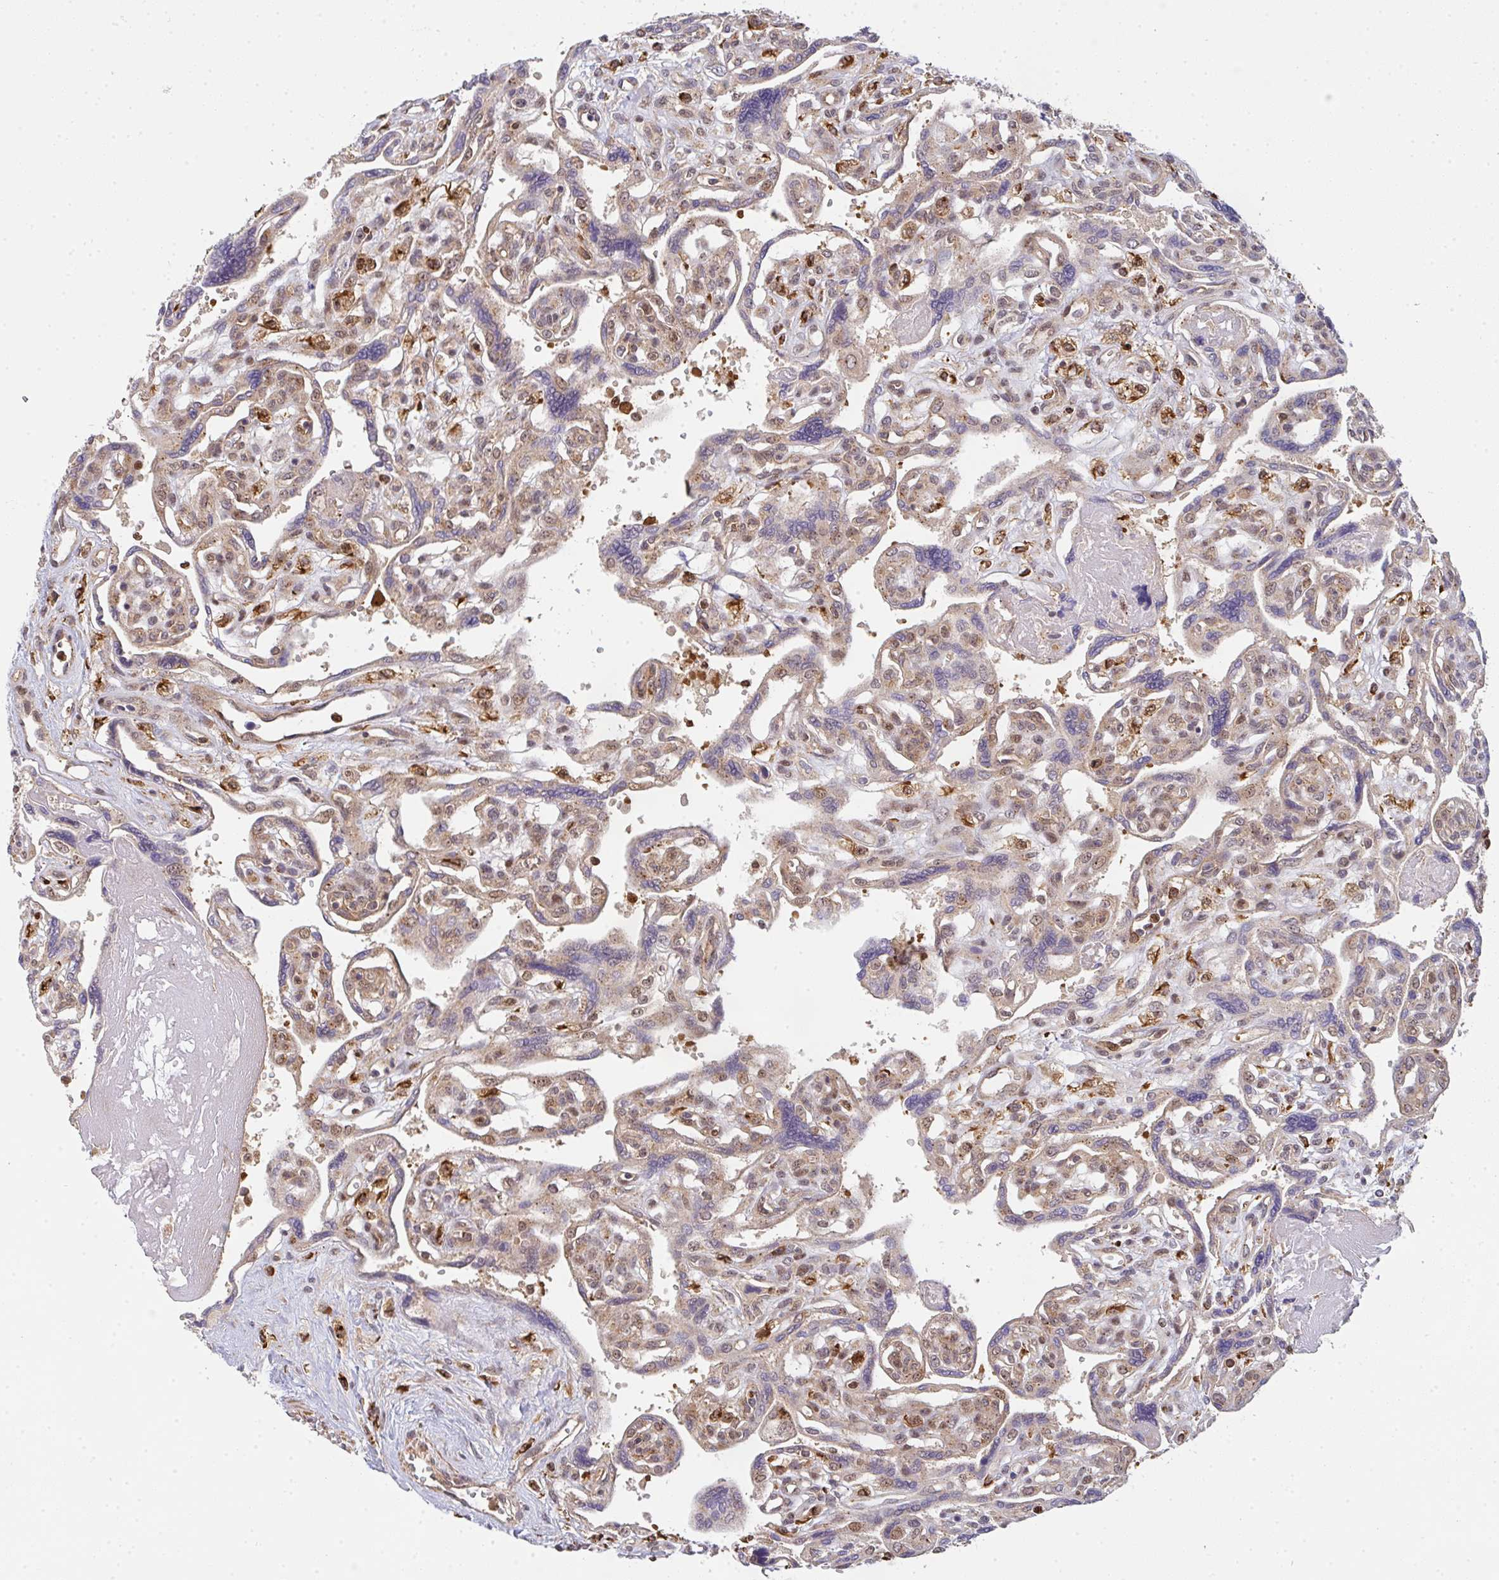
{"staining": {"intensity": "weak", "quantity": ">75%", "location": "cytoplasmic/membranous"}, "tissue": "placenta", "cell_type": "Decidual cells", "image_type": "normal", "snomed": [{"axis": "morphology", "description": "Normal tissue, NOS"}, {"axis": "topography", "description": "Placenta"}], "caption": "Approximately >75% of decidual cells in benign placenta reveal weak cytoplasmic/membranous protein staining as visualized by brown immunohistochemical staining.", "gene": "SIMC1", "patient": {"sex": "female", "age": 39}}